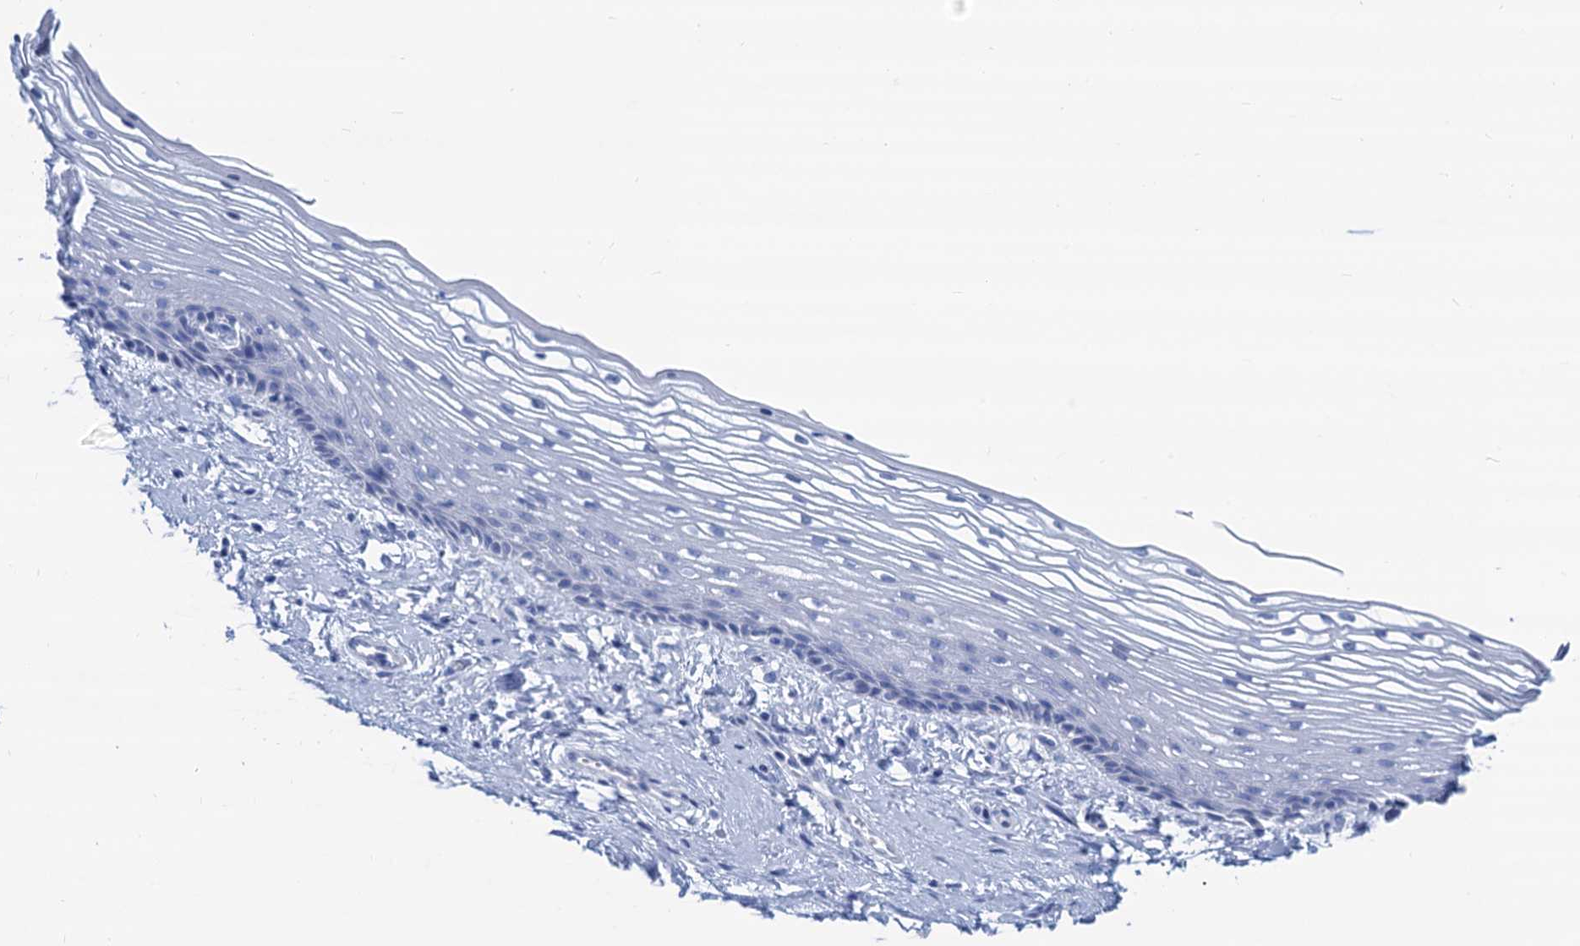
{"staining": {"intensity": "negative", "quantity": "none", "location": "none"}, "tissue": "vagina", "cell_type": "Squamous epithelial cells", "image_type": "normal", "snomed": [{"axis": "morphology", "description": "Normal tissue, NOS"}, {"axis": "topography", "description": "Vagina"}], "caption": "High magnification brightfield microscopy of unremarkable vagina stained with DAB (3,3'-diaminobenzidine) (brown) and counterstained with hematoxylin (blue): squamous epithelial cells show no significant positivity. (DAB immunohistochemistry (IHC) visualized using brightfield microscopy, high magnification).", "gene": "CABYR", "patient": {"sex": "female", "age": 46}}